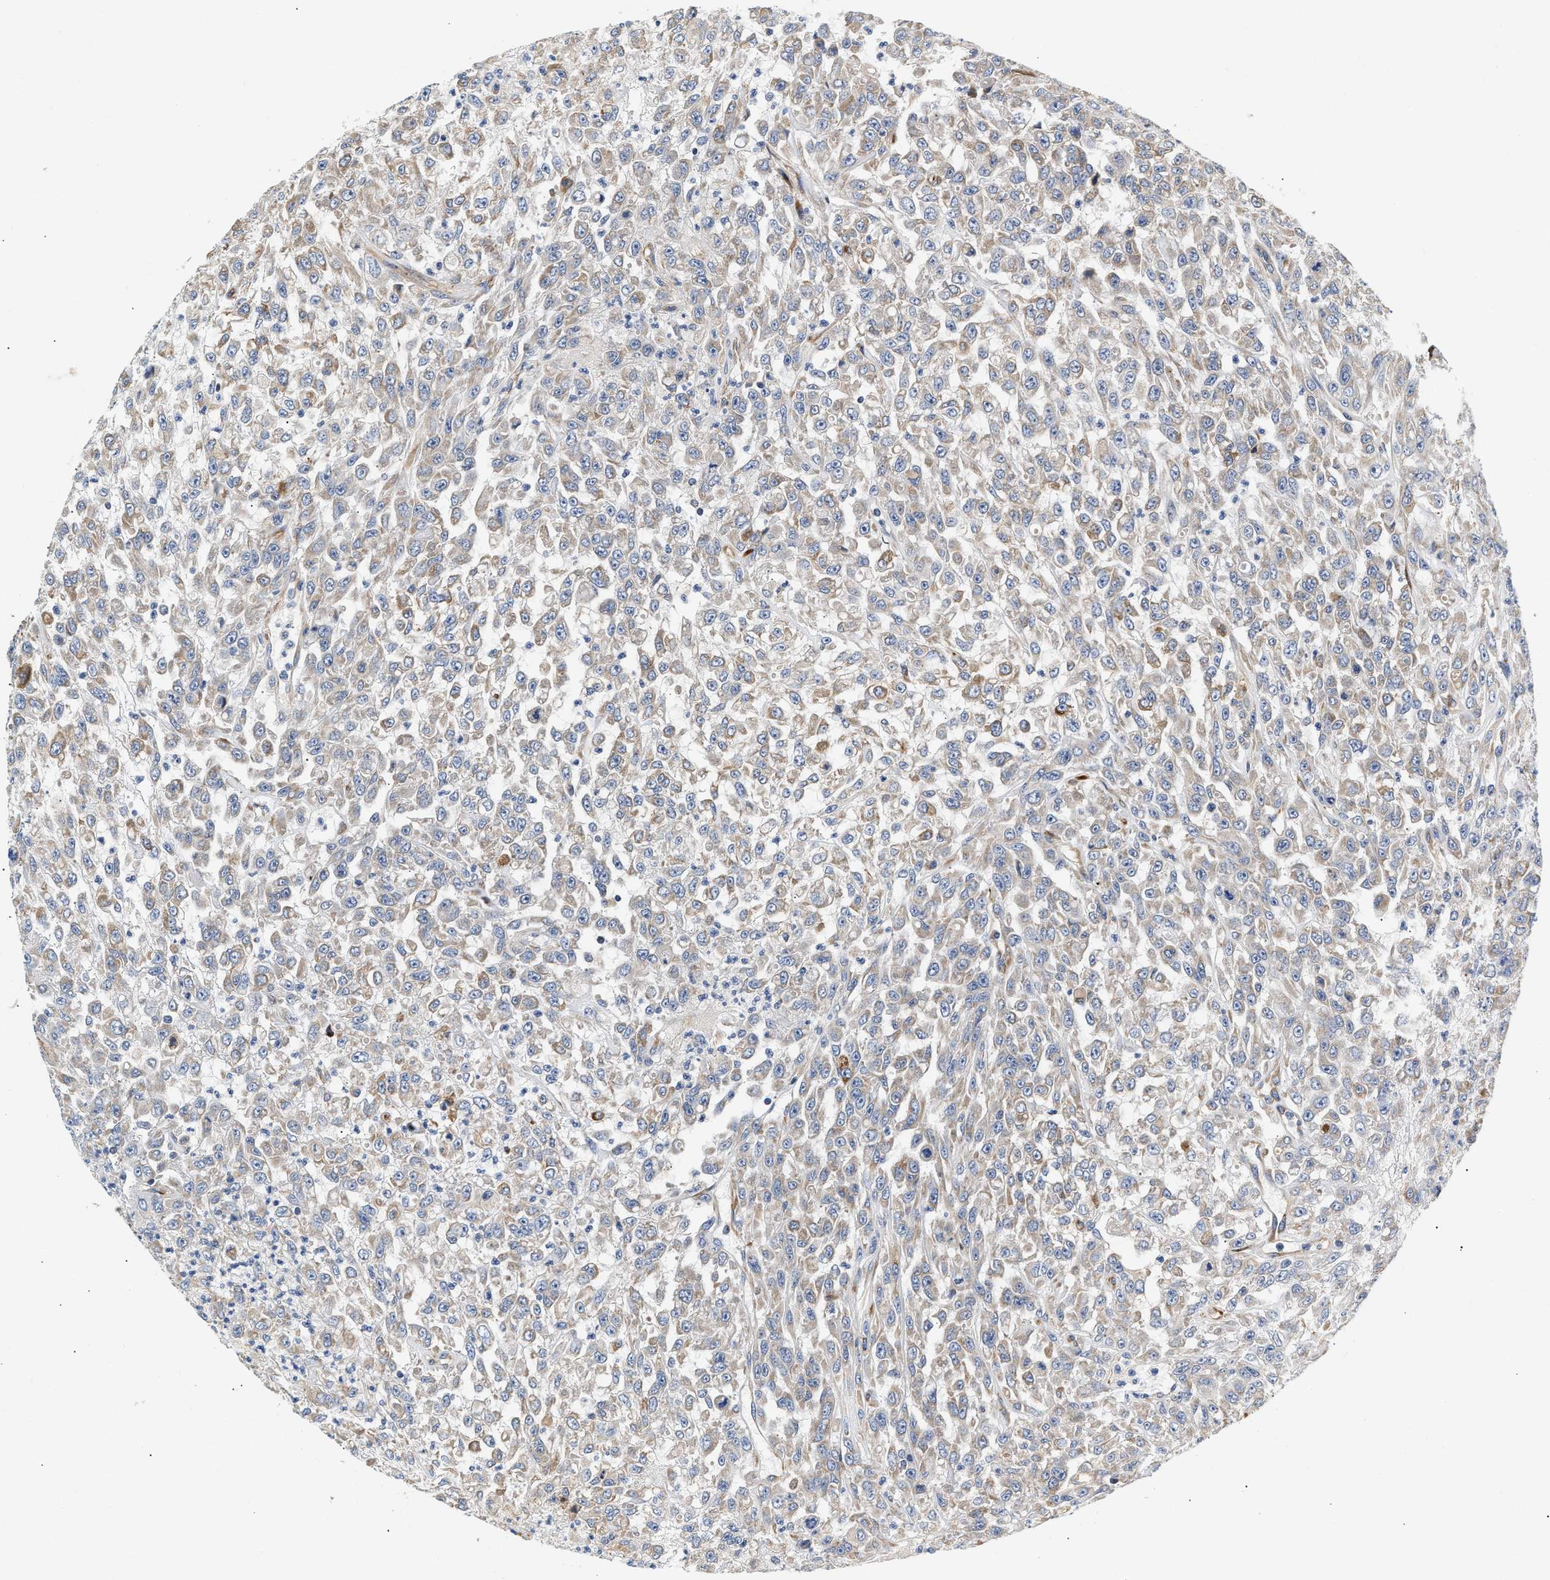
{"staining": {"intensity": "weak", "quantity": "<25%", "location": "cytoplasmic/membranous"}, "tissue": "urothelial cancer", "cell_type": "Tumor cells", "image_type": "cancer", "snomed": [{"axis": "morphology", "description": "Urothelial carcinoma, High grade"}, {"axis": "topography", "description": "Urinary bladder"}], "caption": "A histopathology image of human high-grade urothelial carcinoma is negative for staining in tumor cells.", "gene": "IFT74", "patient": {"sex": "male", "age": 46}}